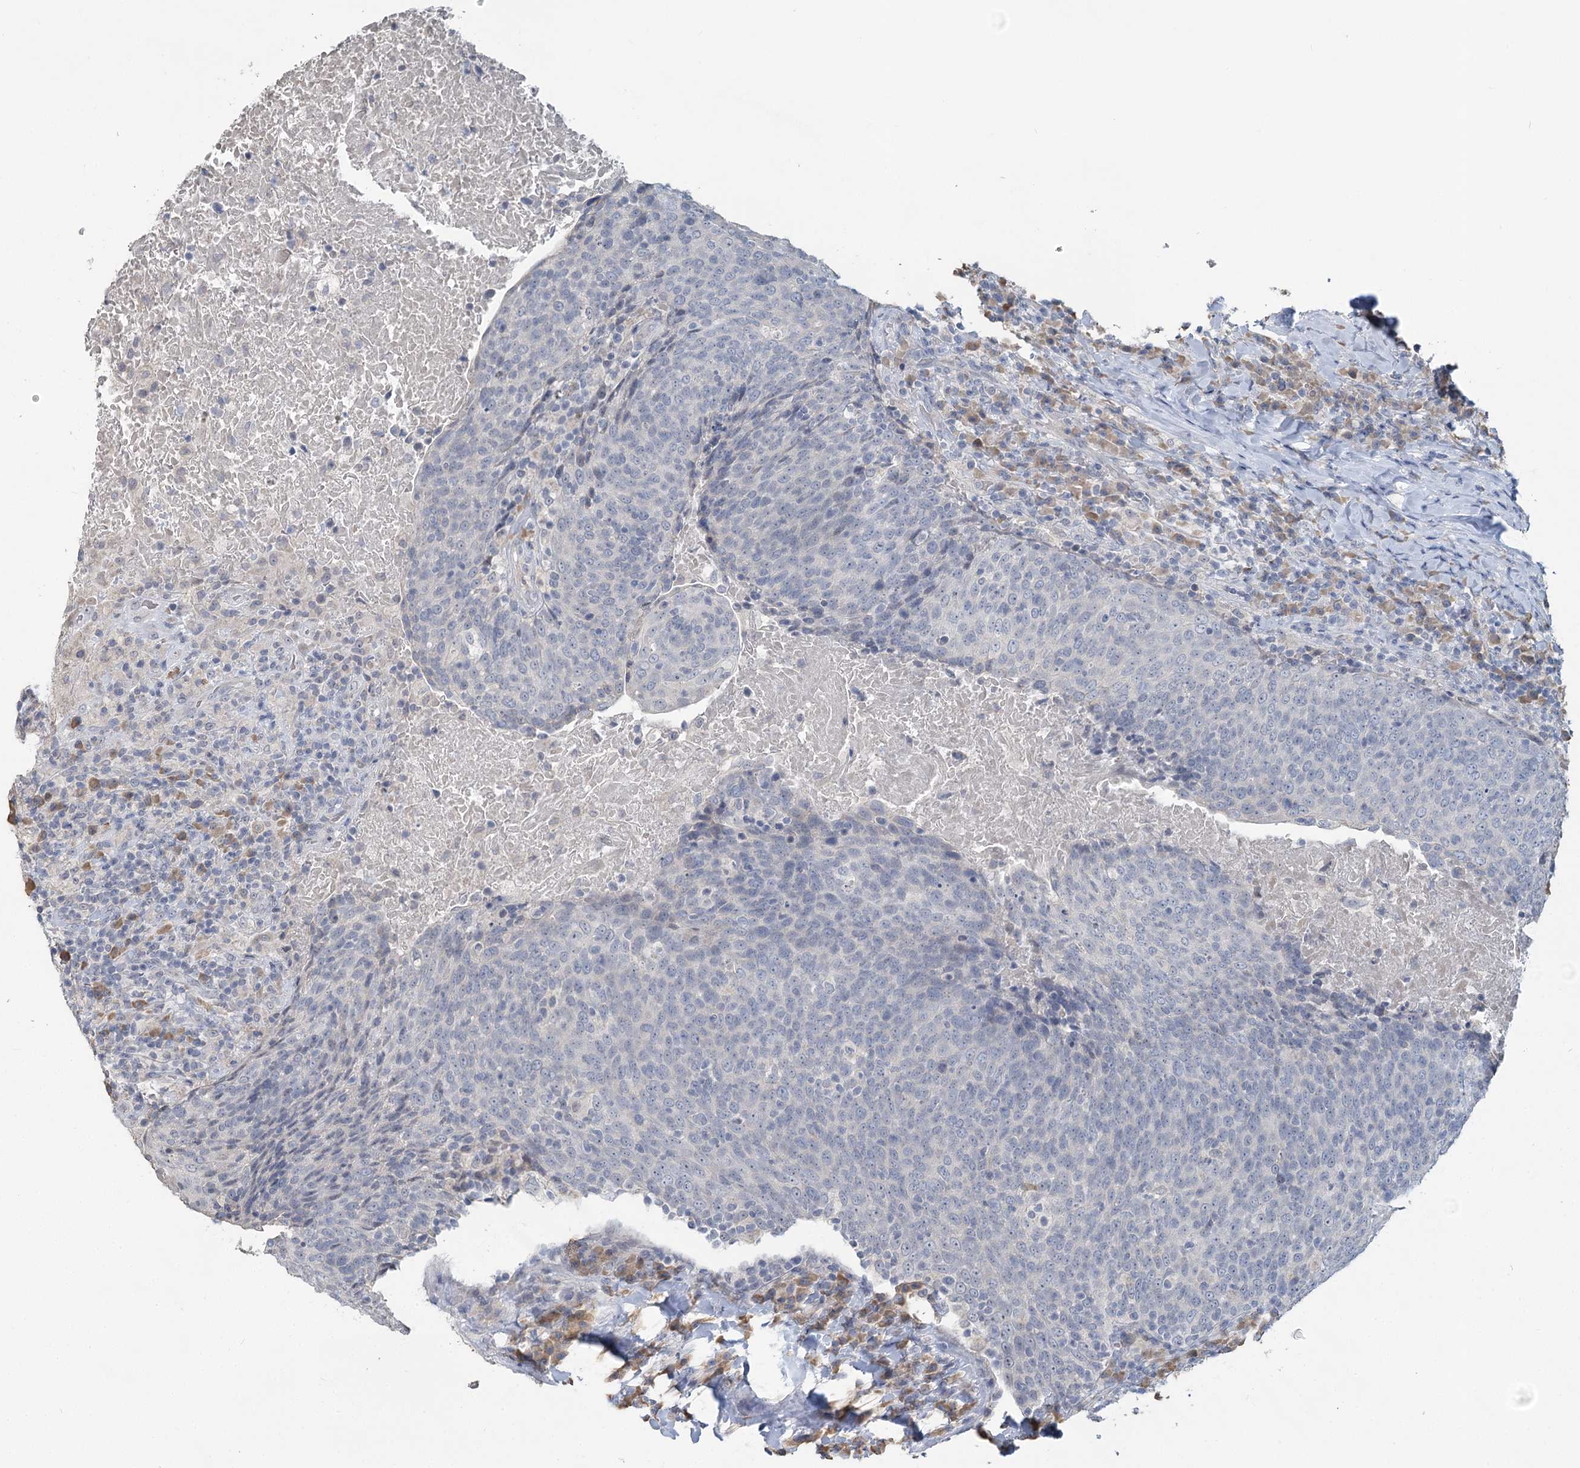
{"staining": {"intensity": "negative", "quantity": "none", "location": "none"}, "tissue": "head and neck cancer", "cell_type": "Tumor cells", "image_type": "cancer", "snomed": [{"axis": "morphology", "description": "Squamous cell carcinoma, NOS"}, {"axis": "morphology", "description": "Squamous cell carcinoma, metastatic, NOS"}, {"axis": "topography", "description": "Lymph node"}, {"axis": "topography", "description": "Head-Neck"}], "caption": "Head and neck squamous cell carcinoma stained for a protein using IHC demonstrates no expression tumor cells.", "gene": "SLC9A3", "patient": {"sex": "male", "age": 62}}